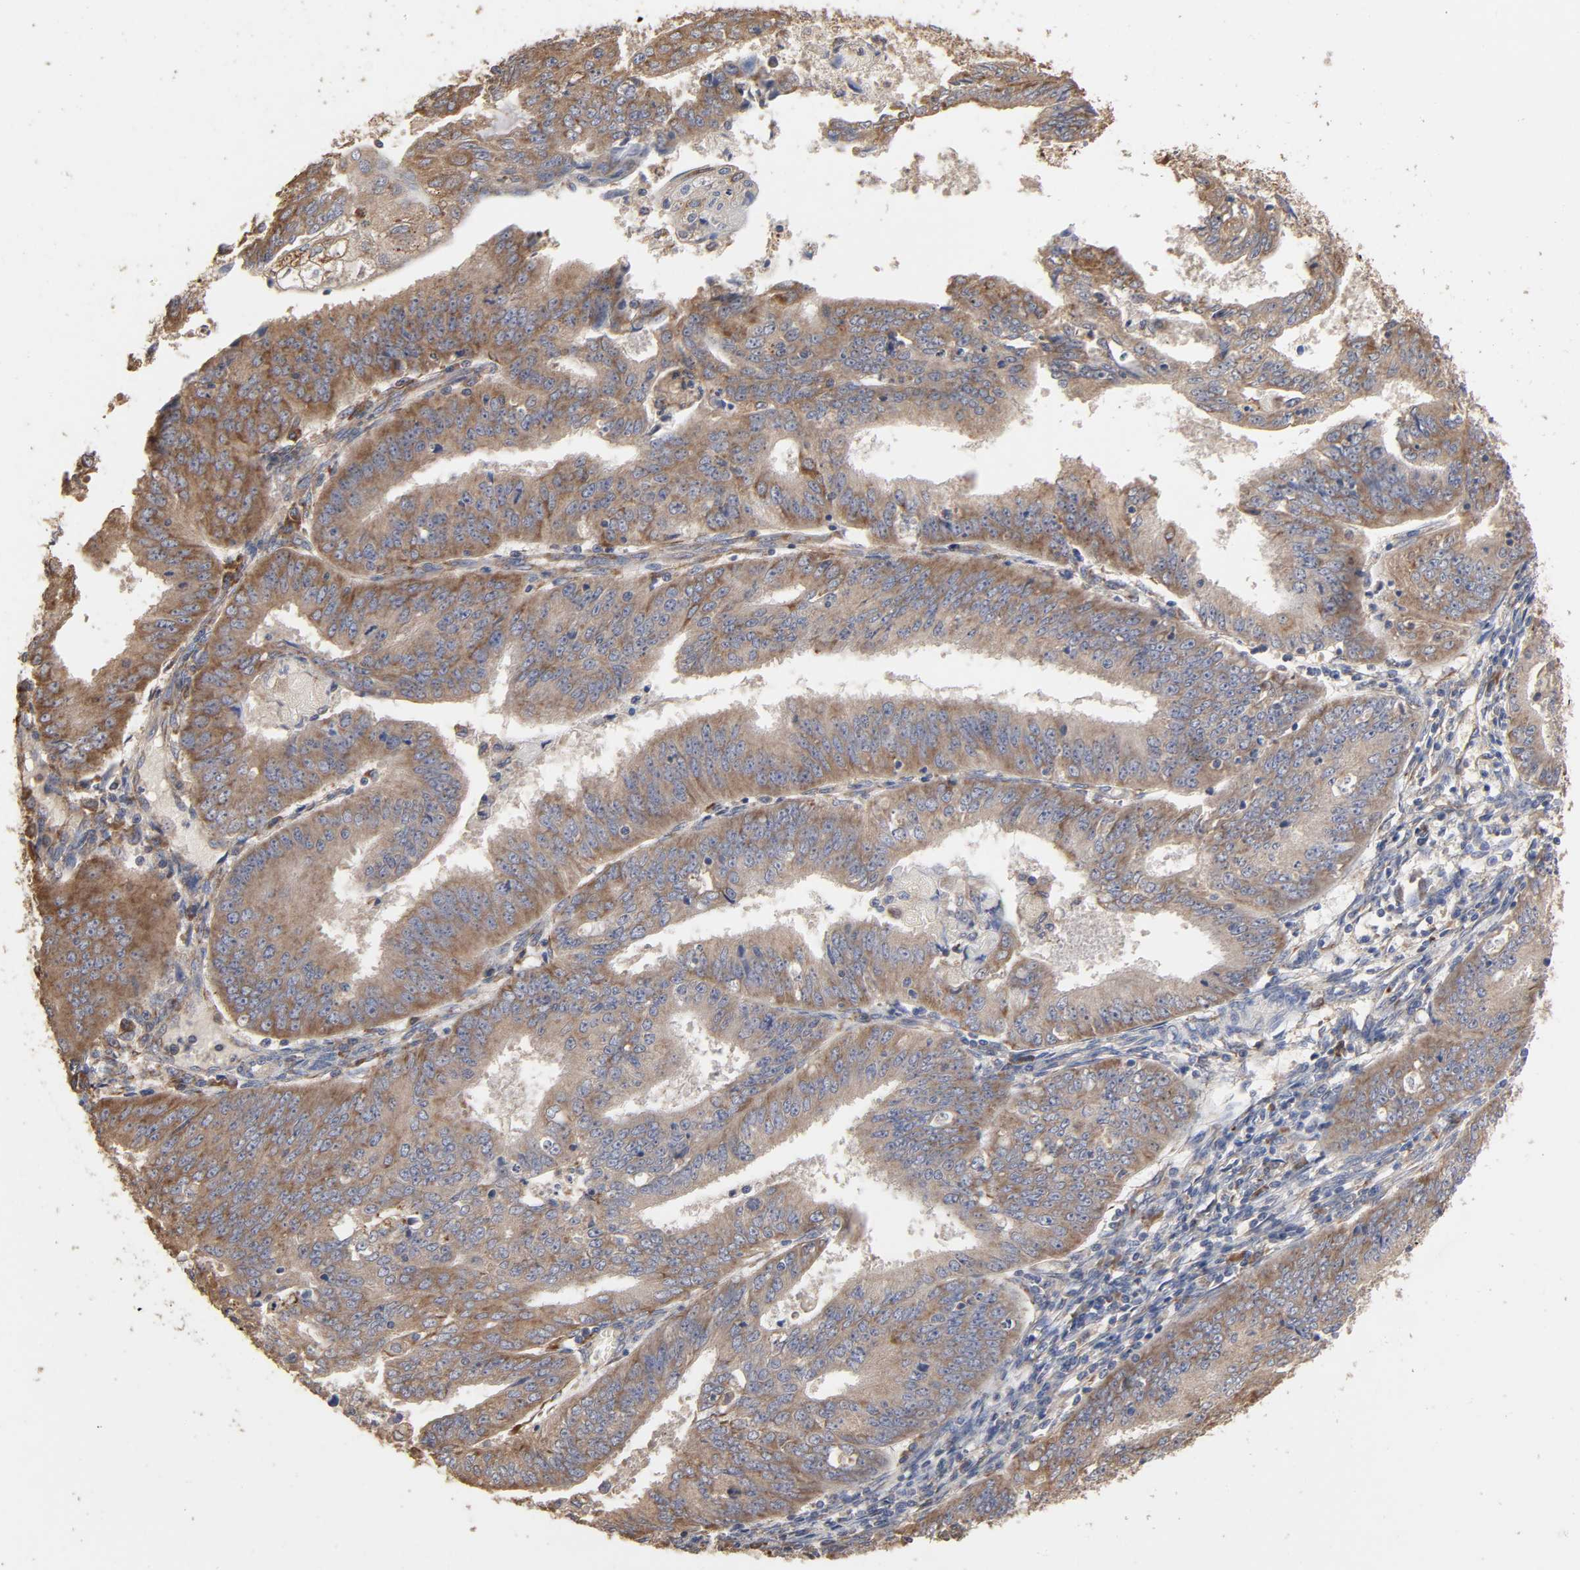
{"staining": {"intensity": "moderate", "quantity": ">75%", "location": "cytoplasmic/membranous"}, "tissue": "endometrial cancer", "cell_type": "Tumor cells", "image_type": "cancer", "snomed": [{"axis": "morphology", "description": "Adenocarcinoma, NOS"}, {"axis": "topography", "description": "Endometrium"}], "caption": "Immunohistochemical staining of endometrial cancer (adenocarcinoma) reveals moderate cytoplasmic/membranous protein expression in approximately >75% of tumor cells.", "gene": "EIF4G2", "patient": {"sex": "female", "age": 42}}